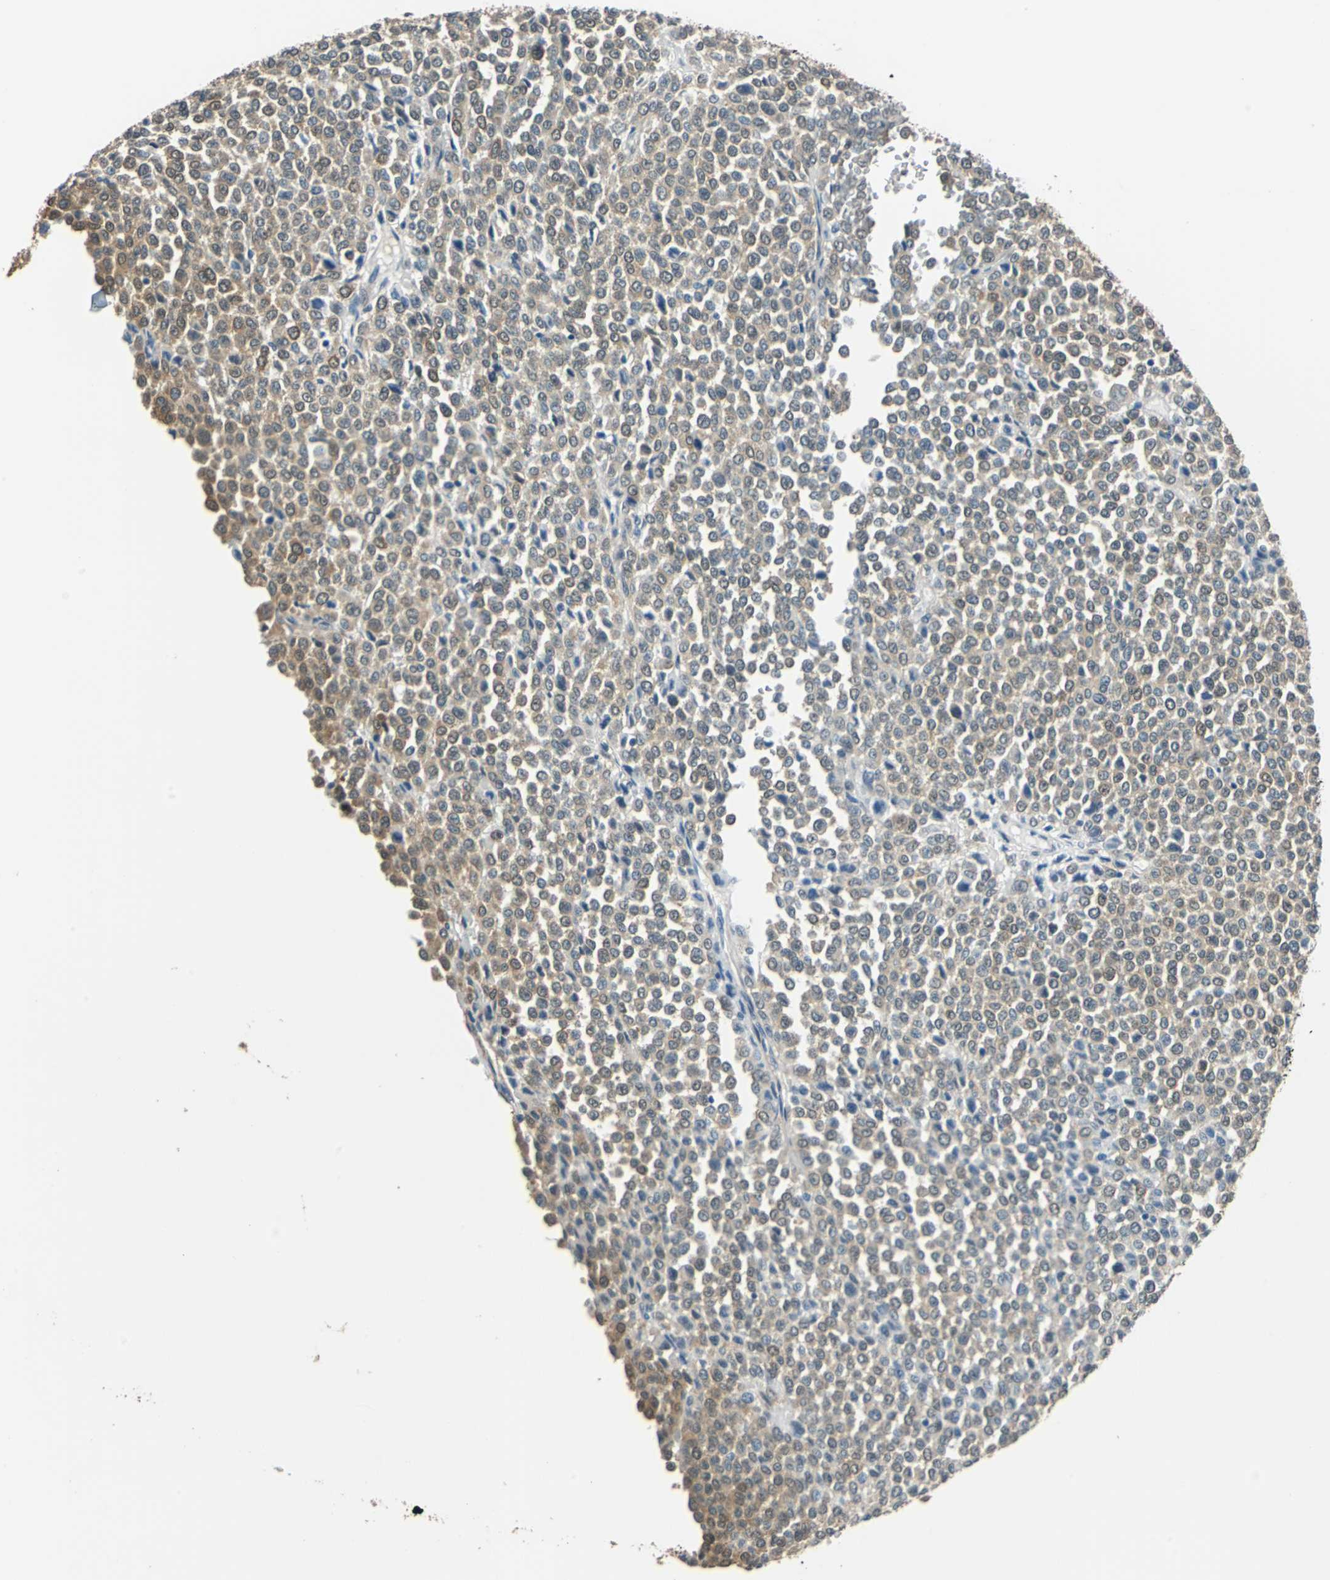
{"staining": {"intensity": "moderate", "quantity": ">75%", "location": "cytoplasmic/membranous"}, "tissue": "melanoma", "cell_type": "Tumor cells", "image_type": "cancer", "snomed": [{"axis": "morphology", "description": "Malignant melanoma, Metastatic site"}, {"axis": "topography", "description": "Pancreas"}], "caption": "IHC (DAB (3,3'-diaminobenzidine)) staining of malignant melanoma (metastatic site) displays moderate cytoplasmic/membranous protein positivity in approximately >75% of tumor cells.", "gene": "FKBP4", "patient": {"sex": "female", "age": 30}}